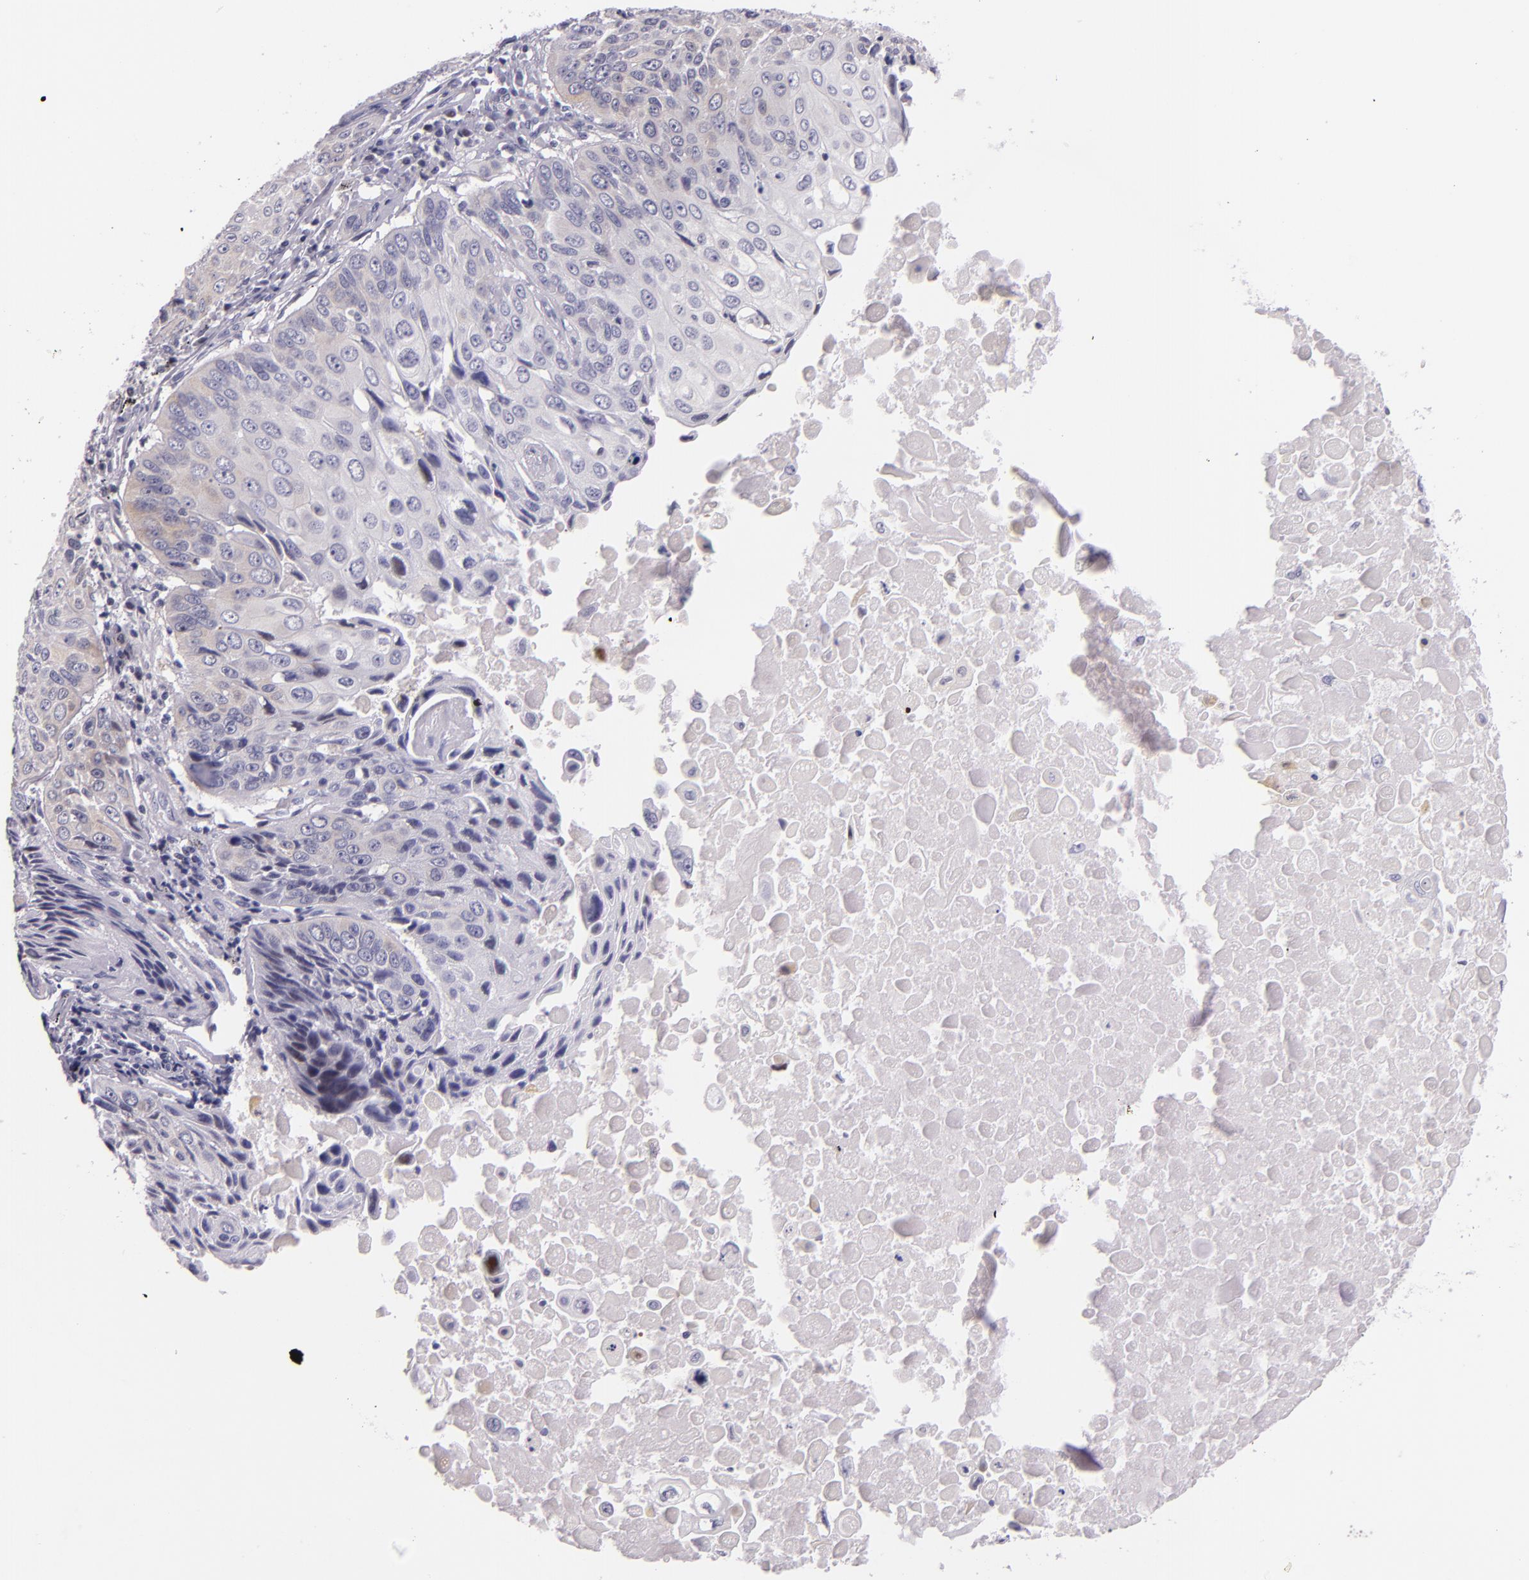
{"staining": {"intensity": "weak", "quantity": "<25%", "location": "cytoplasmic/membranous"}, "tissue": "lung cancer", "cell_type": "Tumor cells", "image_type": "cancer", "snomed": [{"axis": "morphology", "description": "Adenocarcinoma, NOS"}, {"axis": "topography", "description": "Lung"}], "caption": "Tumor cells are negative for brown protein staining in adenocarcinoma (lung). Nuclei are stained in blue.", "gene": "HSP90AA1", "patient": {"sex": "male", "age": 60}}